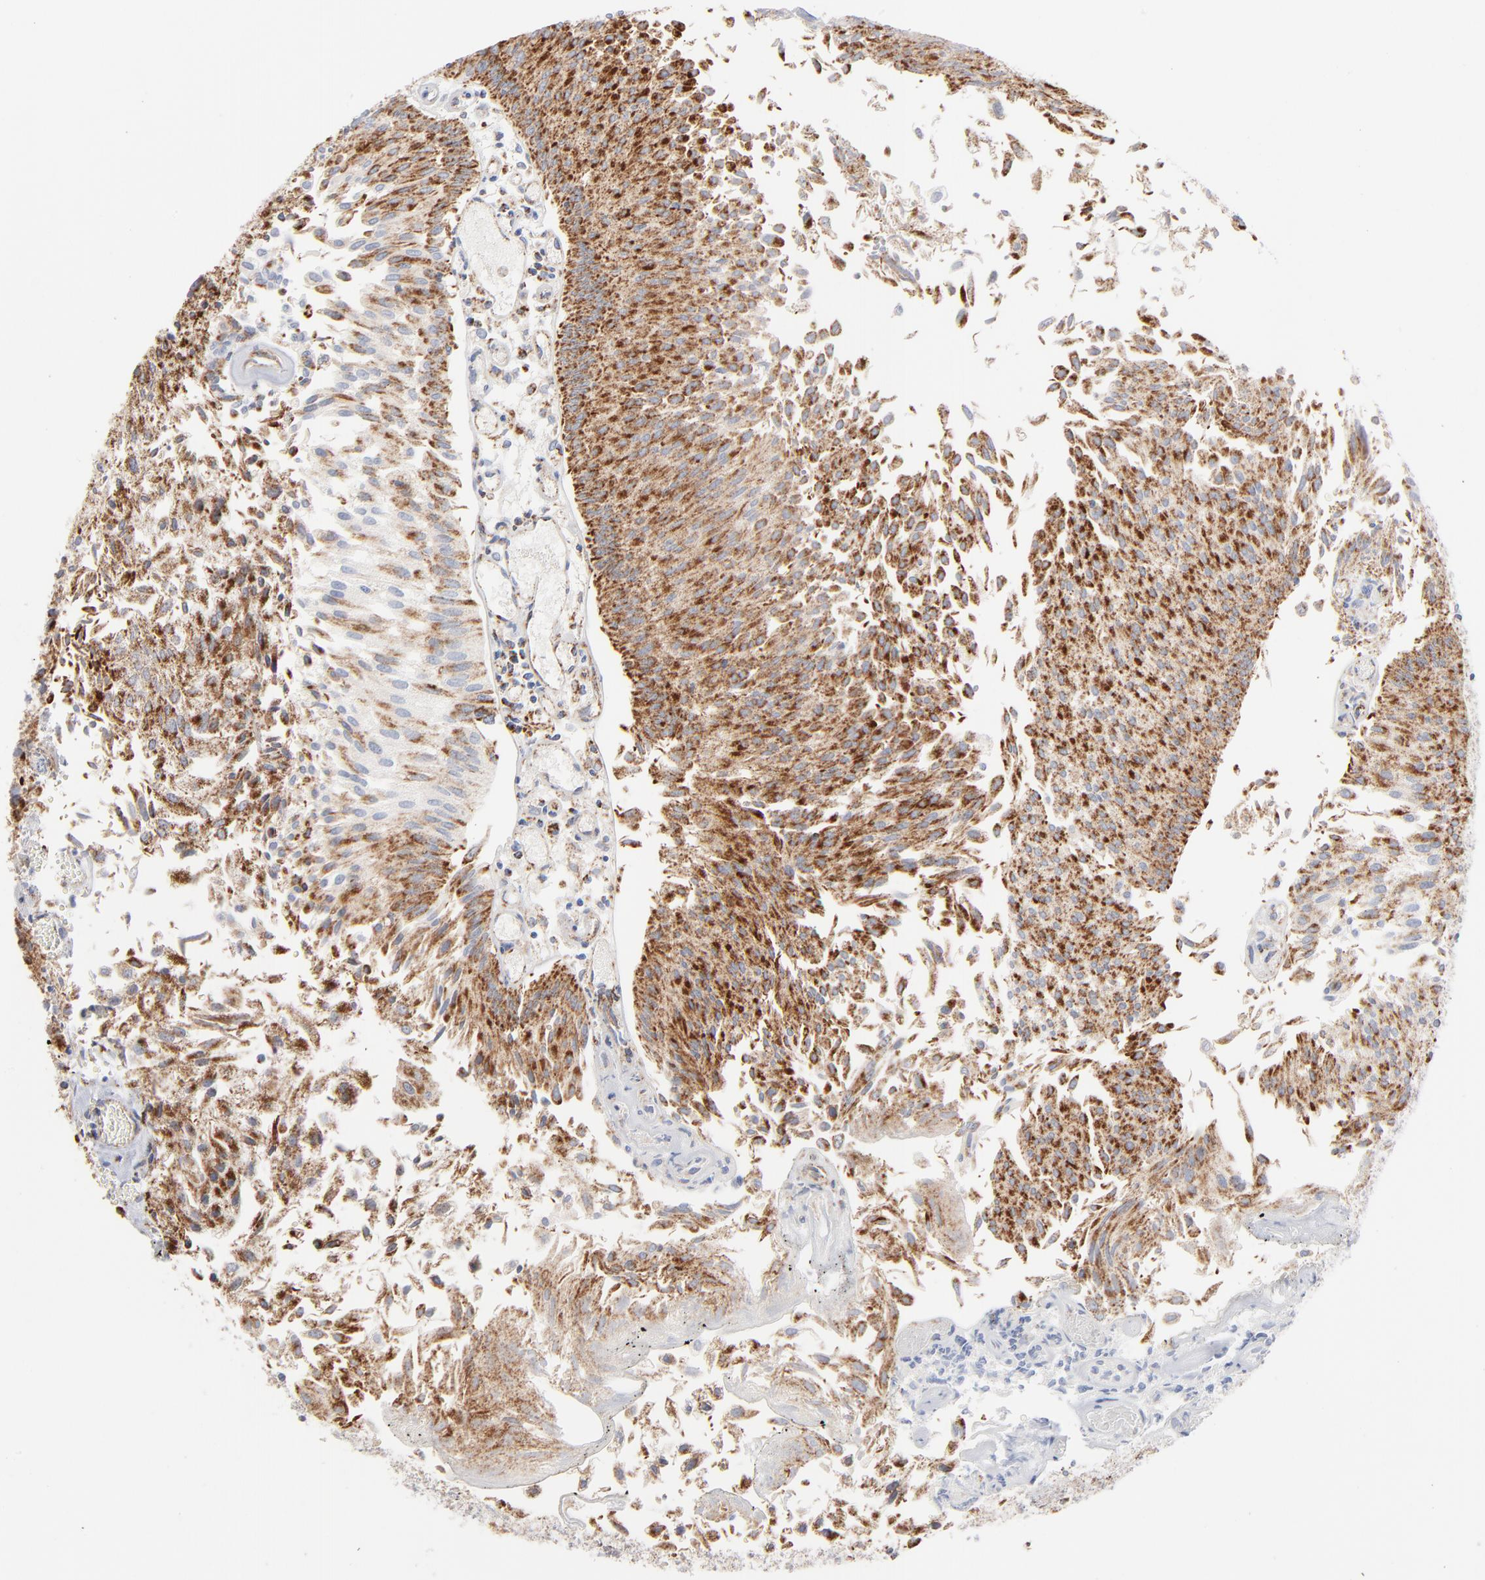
{"staining": {"intensity": "strong", "quantity": ">75%", "location": "cytoplasmic/membranous"}, "tissue": "urothelial cancer", "cell_type": "Tumor cells", "image_type": "cancer", "snomed": [{"axis": "morphology", "description": "Urothelial carcinoma, Low grade"}, {"axis": "topography", "description": "Urinary bladder"}], "caption": "Urothelial cancer stained with immunohistochemistry (IHC) demonstrates strong cytoplasmic/membranous expression in approximately >75% of tumor cells. The staining was performed using DAB to visualize the protein expression in brown, while the nuclei were stained in blue with hematoxylin (Magnification: 20x).", "gene": "ASB3", "patient": {"sex": "male", "age": 86}}